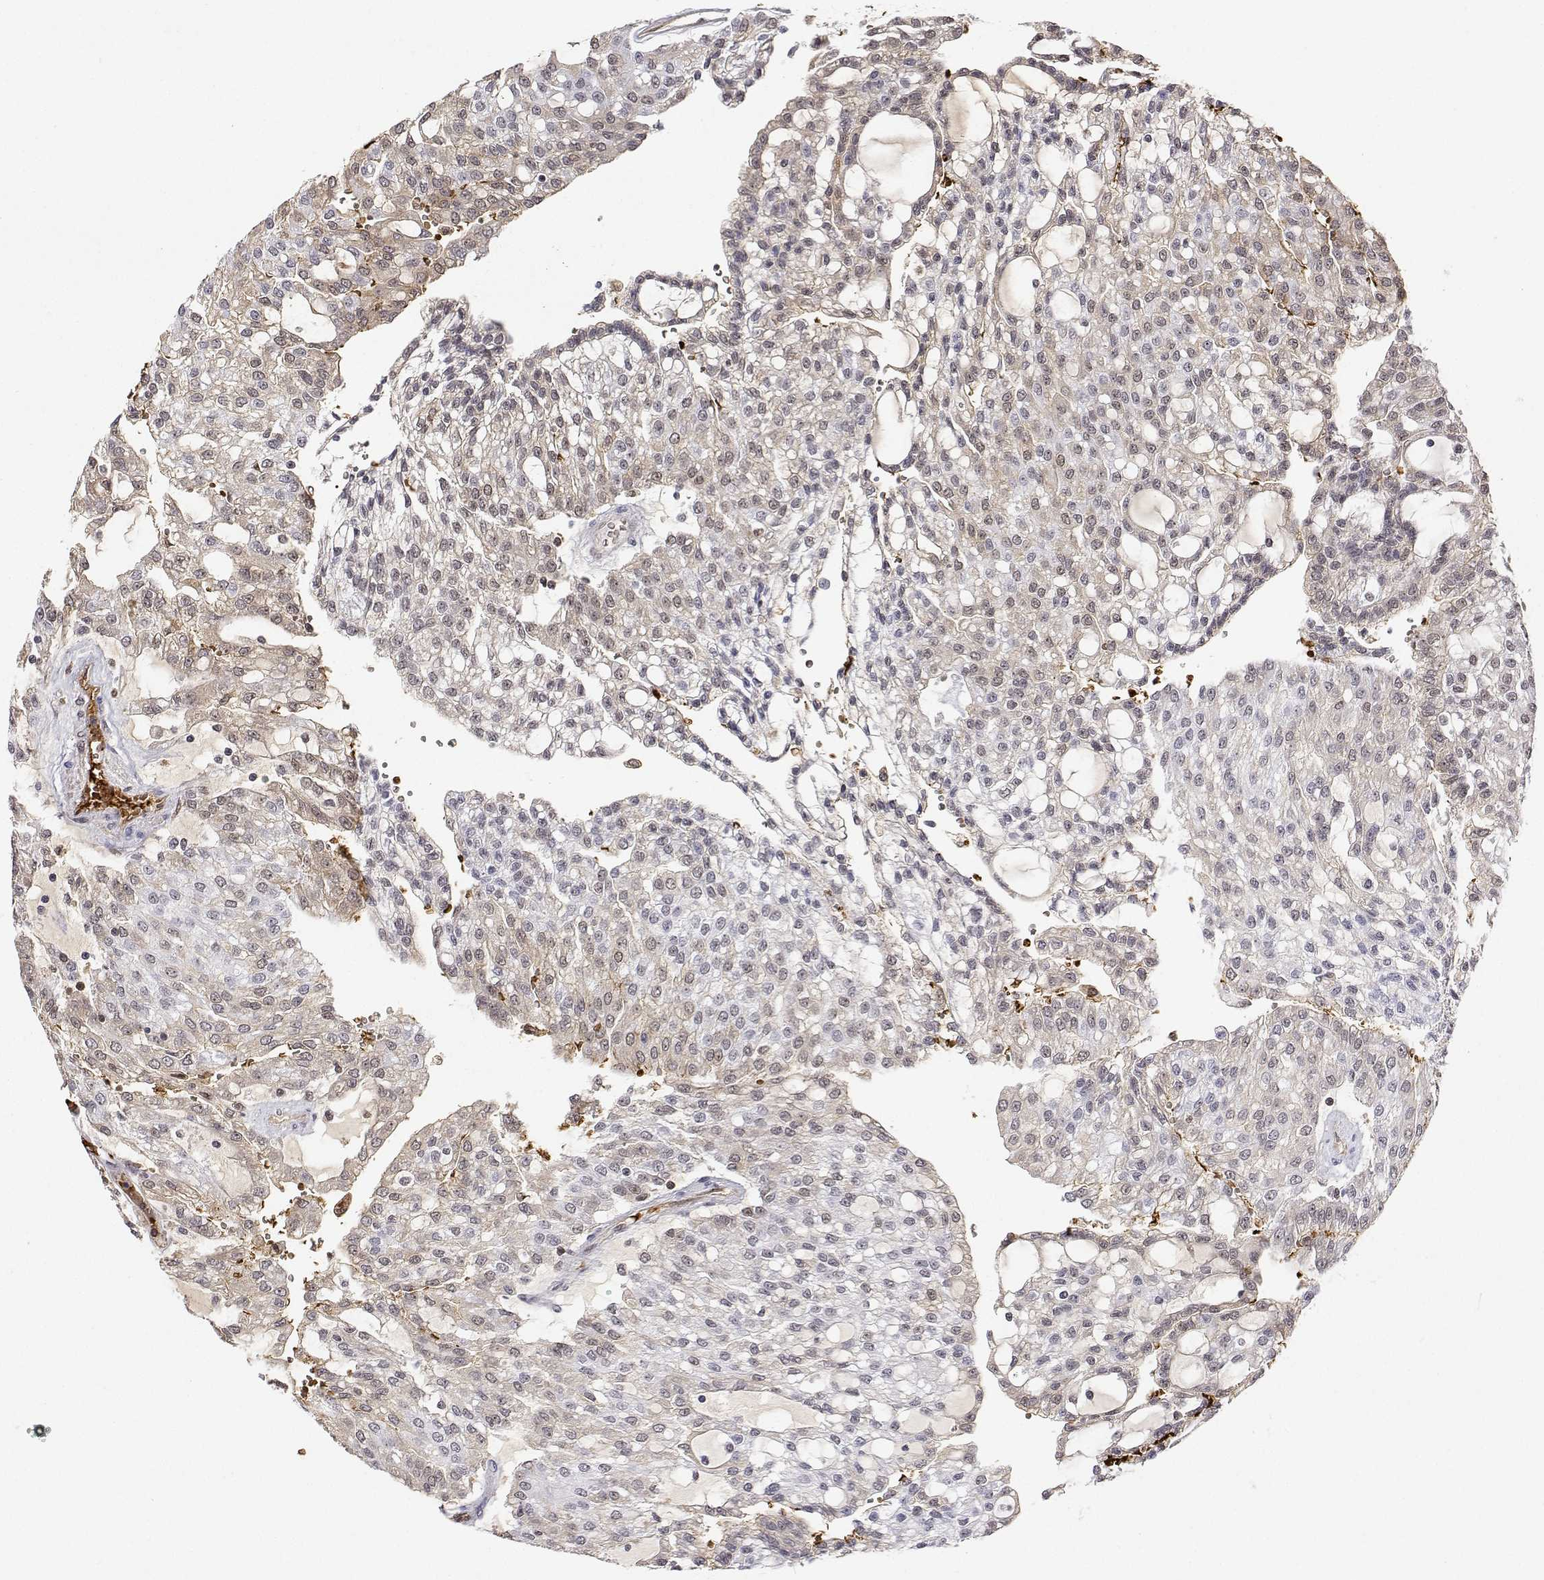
{"staining": {"intensity": "moderate", "quantity": "<25%", "location": "nuclear"}, "tissue": "renal cancer", "cell_type": "Tumor cells", "image_type": "cancer", "snomed": [{"axis": "morphology", "description": "Adenocarcinoma, NOS"}, {"axis": "topography", "description": "Kidney"}], "caption": "A high-resolution histopathology image shows IHC staining of adenocarcinoma (renal), which exhibits moderate nuclear positivity in about <25% of tumor cells.", "gene": "ADAR", "patient": {"sex": "male", "age": 63}}